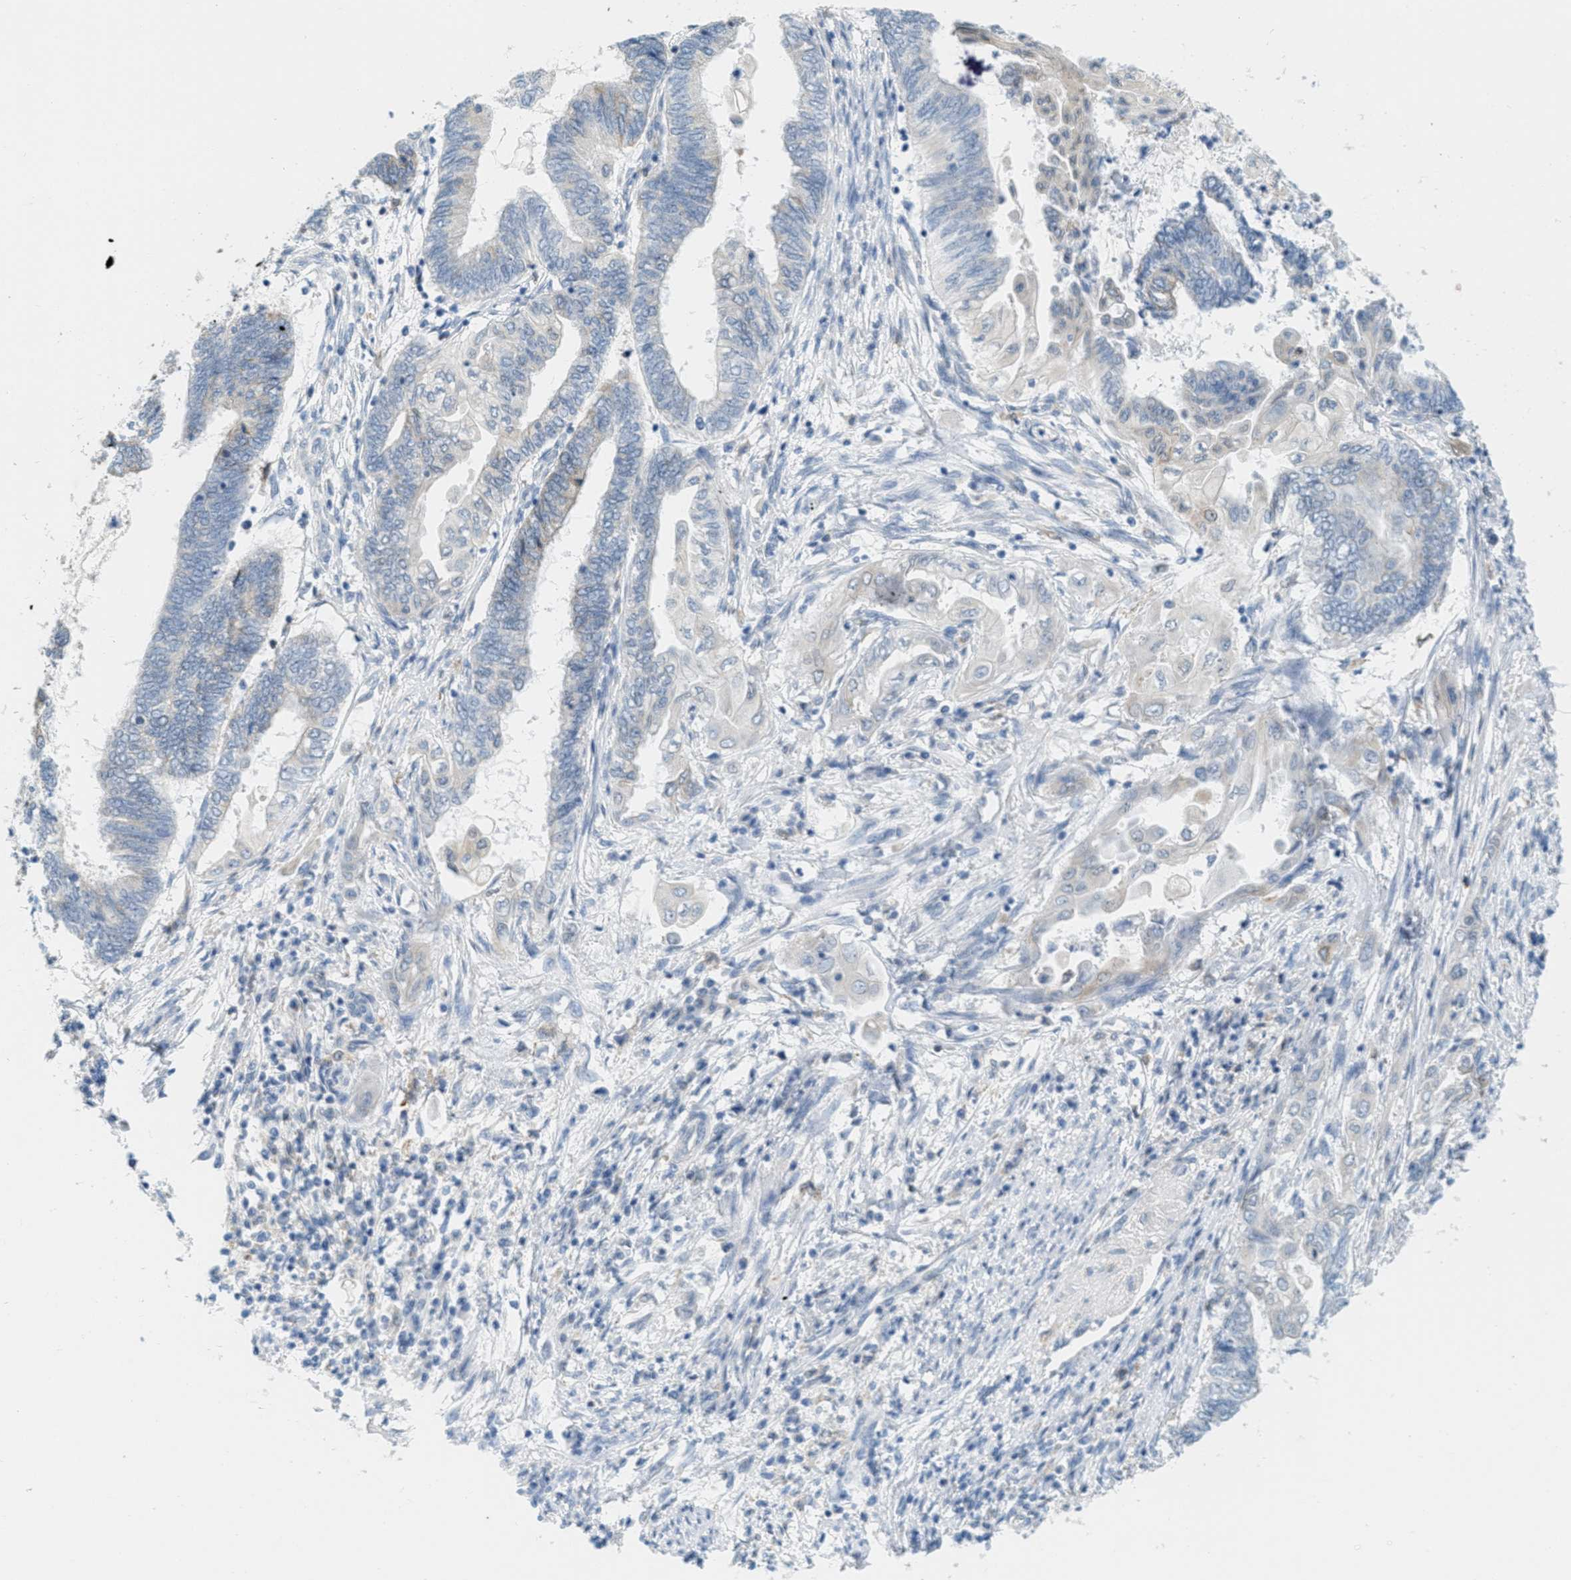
{"staining": {"intensity": "negative", "quantity": "none", "location": "none"}, "tissue": "endometrial cancer", "cell_type": "Tumor cells", "image_type": "cancer", "snomed": [{"axis": "morphology", "description": "Adenocarcinoma, NOS"}, {"axis": "topography", "description": "Uterus"}, {"axis": "topography", "description": "Endometrium"}], "caption": "This is a micrograph of IHC staining of endometrial cancer, which shows no positivity in tumor cells.", "gene": "TEX264", "patient": {"sex": "female", "age": 70}}